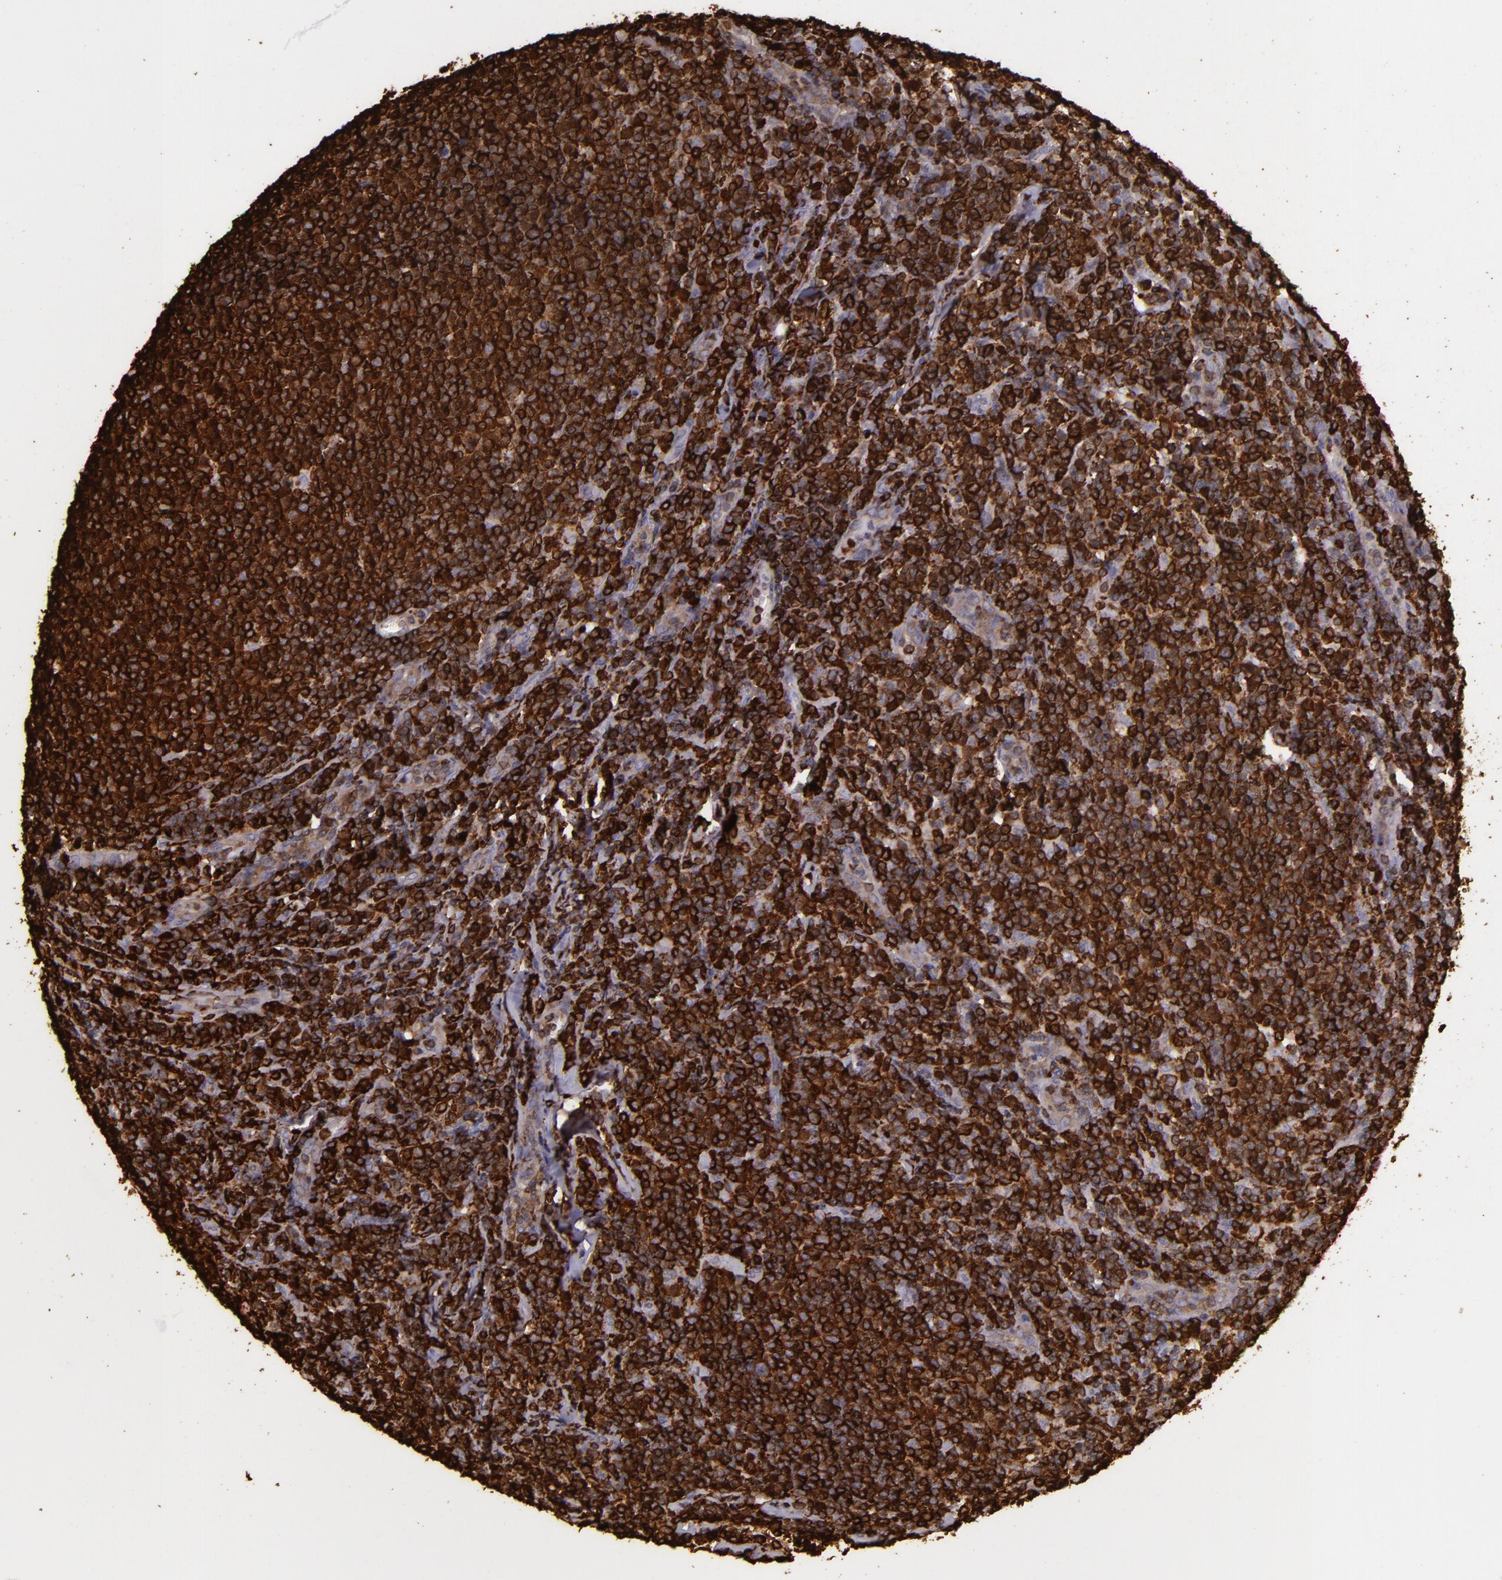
{"staining": {"intensity": "strong", "quantity": ">75%", "location": "cytoplasmic/membranous"}, "tissue": "lymphoma", "cell_type": "Tumor cells", "image_type": "cancer", "snomed": [{"axis": "morphology", "description": "Malignant lymphoma, non-Hodgkin's type, Low grade"}, {"axis": "topography", "description": "Lymph node"}], "caption": "This is an image of IHC staining of low-grade malignant lymphoma, non-Hodgkin's type, which shows strong positivity in the cytoplasmic/membranous of tumor cells.", "gene": "SLC9A3R1", "patient": {"sex": "male", "age": 74}}